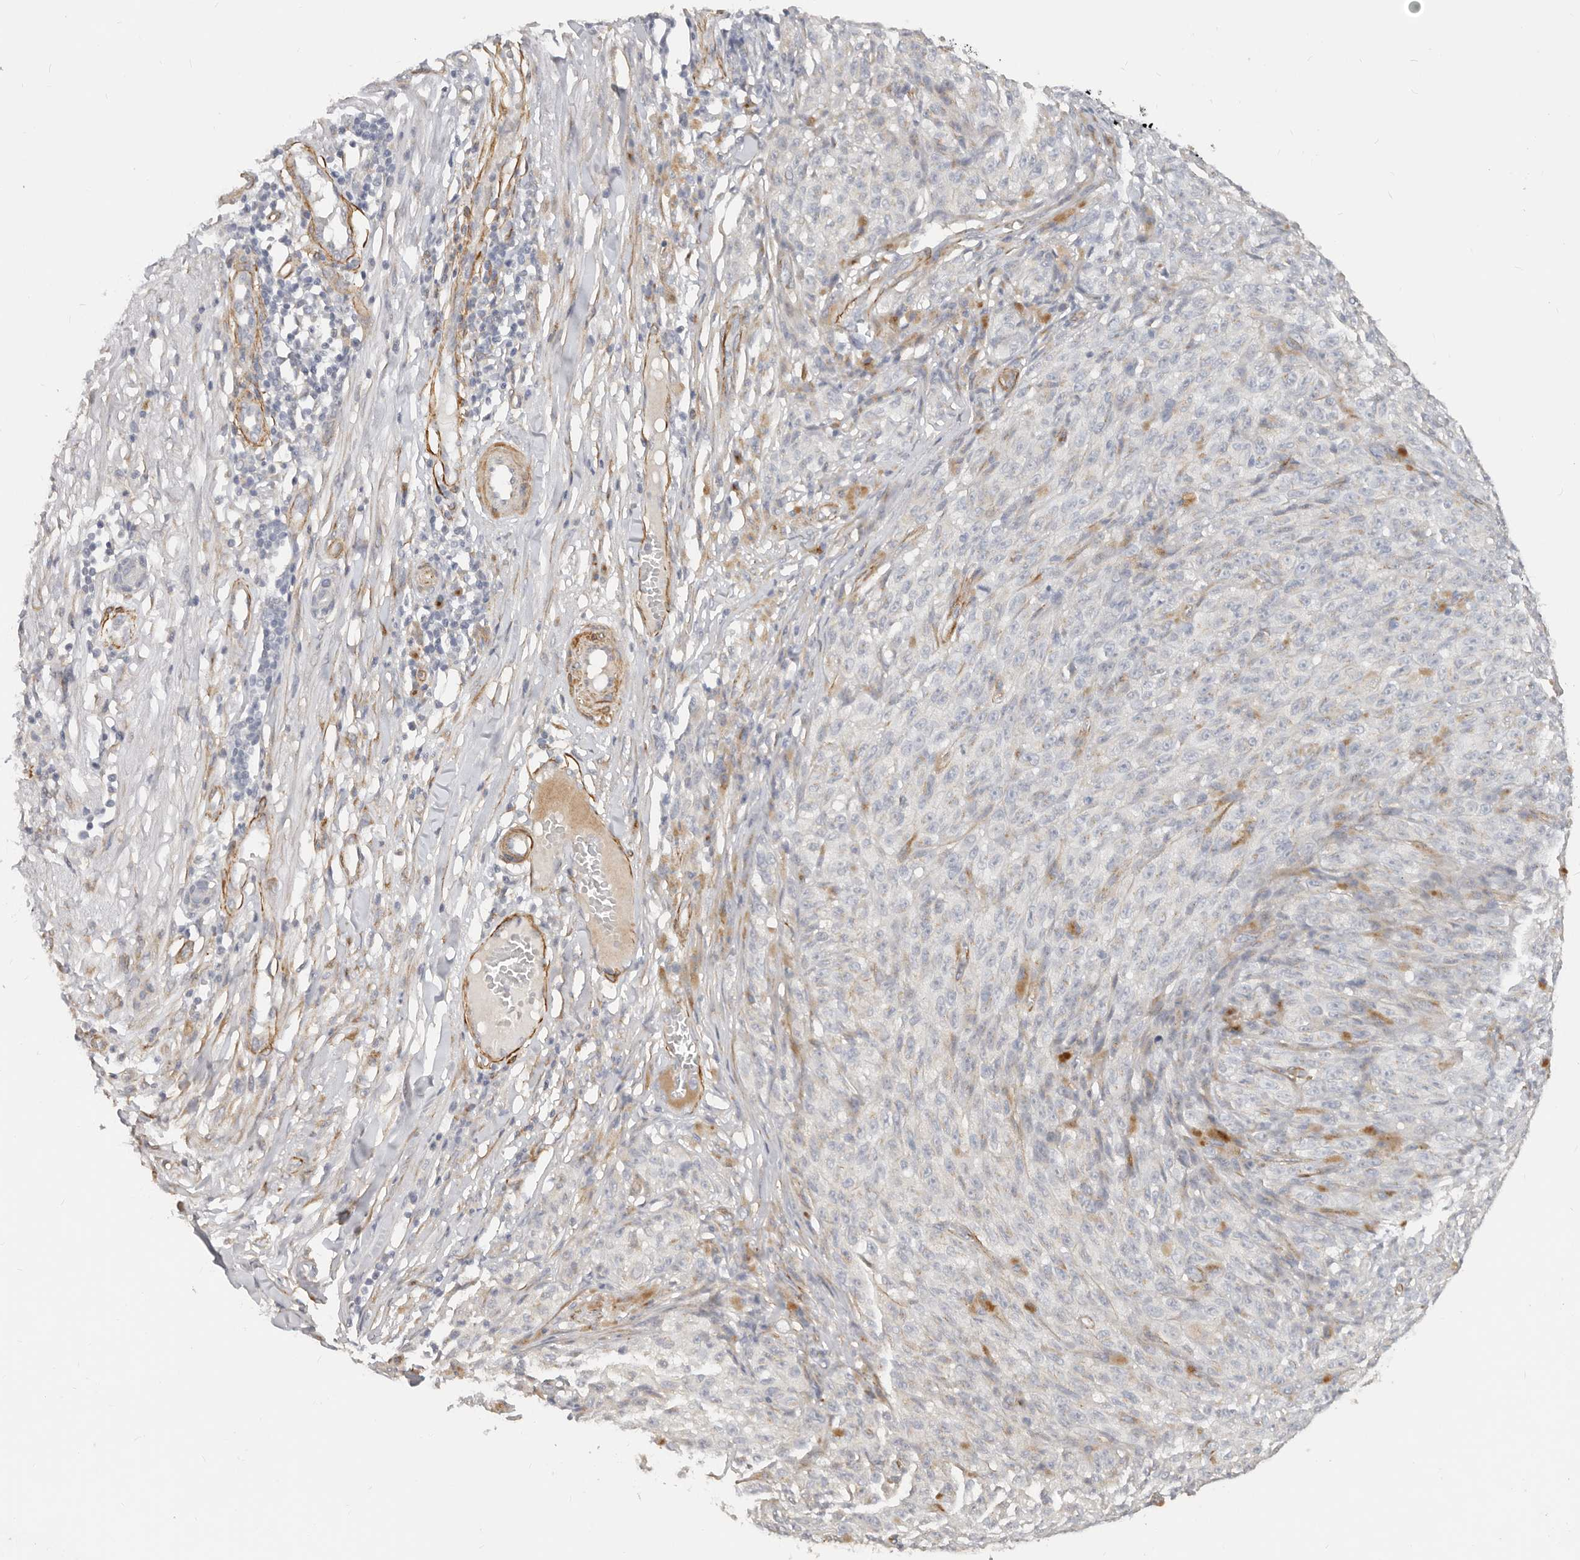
{"staining": {"intensity": "moderate", "quantity": ">75%", "location": "cytoplasmic/membranous"}, "tissue": "melanoma", "cell_type": "Tumor cells", "image_type": "cancer", "snomed": [{"axis": "morphology", "description": "Malignant melanoma, NOS"}, {"axis": "topography", "description": "Skin"}], "caption": "This photomicrograph reveals malignant melanoma stained with immunohistochemistry (IHC) to label a protein in brown. The cytoplasmic/membranous of tumor cells show moderate positivity for the protein. Nuclei are counter-stained blue.", "gene": "RABAC1", "patient": {"sex": "female", "age": 82}}